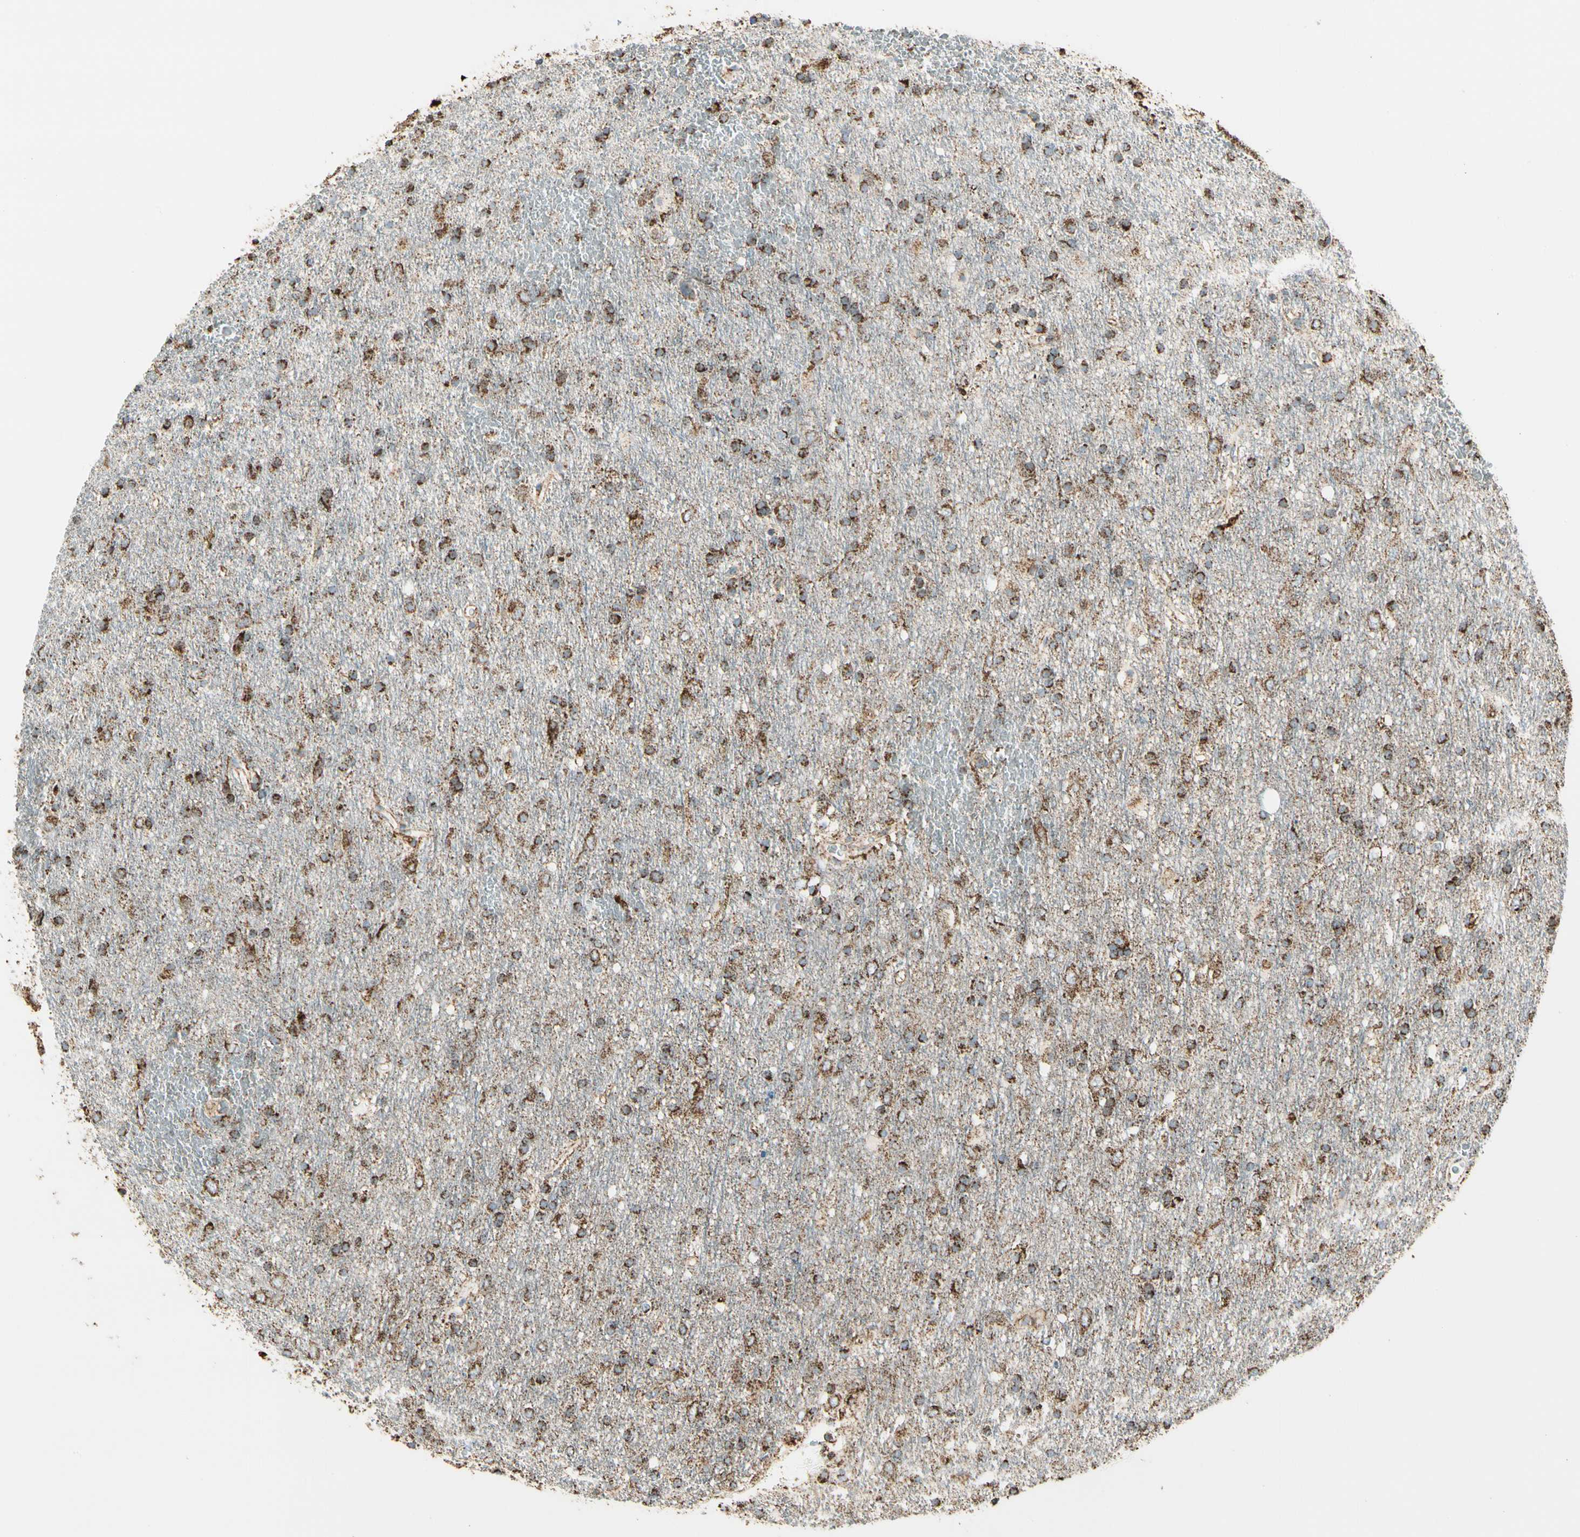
{"staining": {"intensity": "moderate", "quantity": ">75%", "location": "cytoplasmic/membranous"}, "tissue": "glioma", "cell_type": "Tumor cells", "image_type": "cancer", "snomed": [{"axis": "morphology", "description": "Glioma, malignant, Low grade"}, {"axis": "topography", "description": "Brain"}], "caption": "High-power microscopy captured an IHC histopathology image of malignant glioma (low-grade), revealing moderate cytoplasmic/membranous staining in approximately >75% of tumor cells.", "gene": "ME2", "patient": {"sex": "male", "age": 77}}